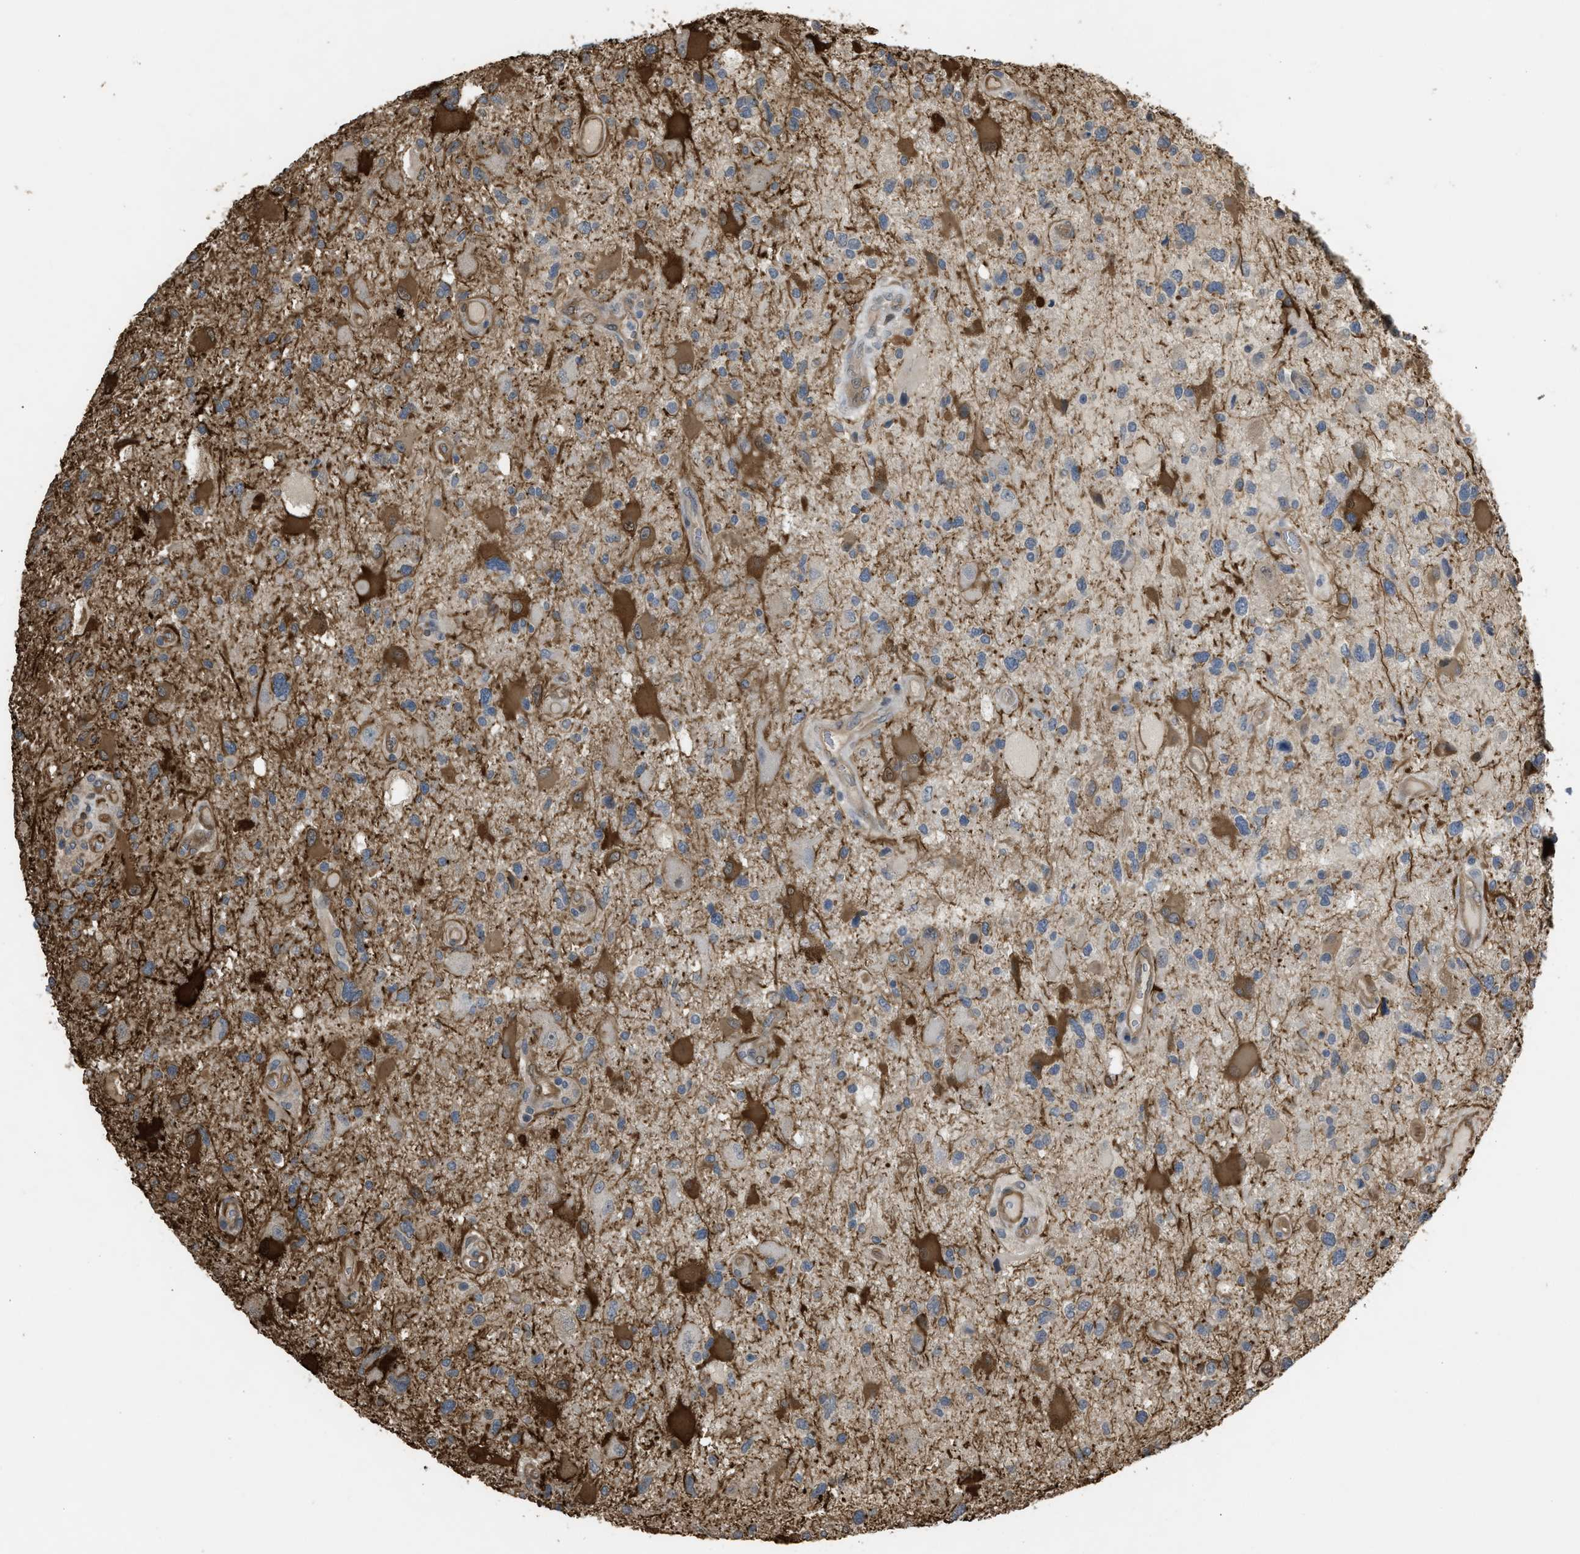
{"staining": {"intensity": "moderate", "quantity": "<25%", "location": "cytoplasmic/membranous"}, "tissue": "glioma", "cell_type": "Tumor cells", "image_type": "cancer", "snomed": [{"axis": "morphology", "description": "Glioma, malignant, High grade"}, {"axis": "topography", "description": "Brain"}], "caption": "Protein expression by IHC exhibits moderate cytoplasmic/membranous expression in about <25% of tumor cells in malignant high-grade glioma. (Stains: DAB (3,3'-diaminobenzidine) in brown, nuclei in blue, Microscopy: brightfield microscopy at high magnification).", "gene": "BAG3", "patient": {"sex": "male", "age": 33}}